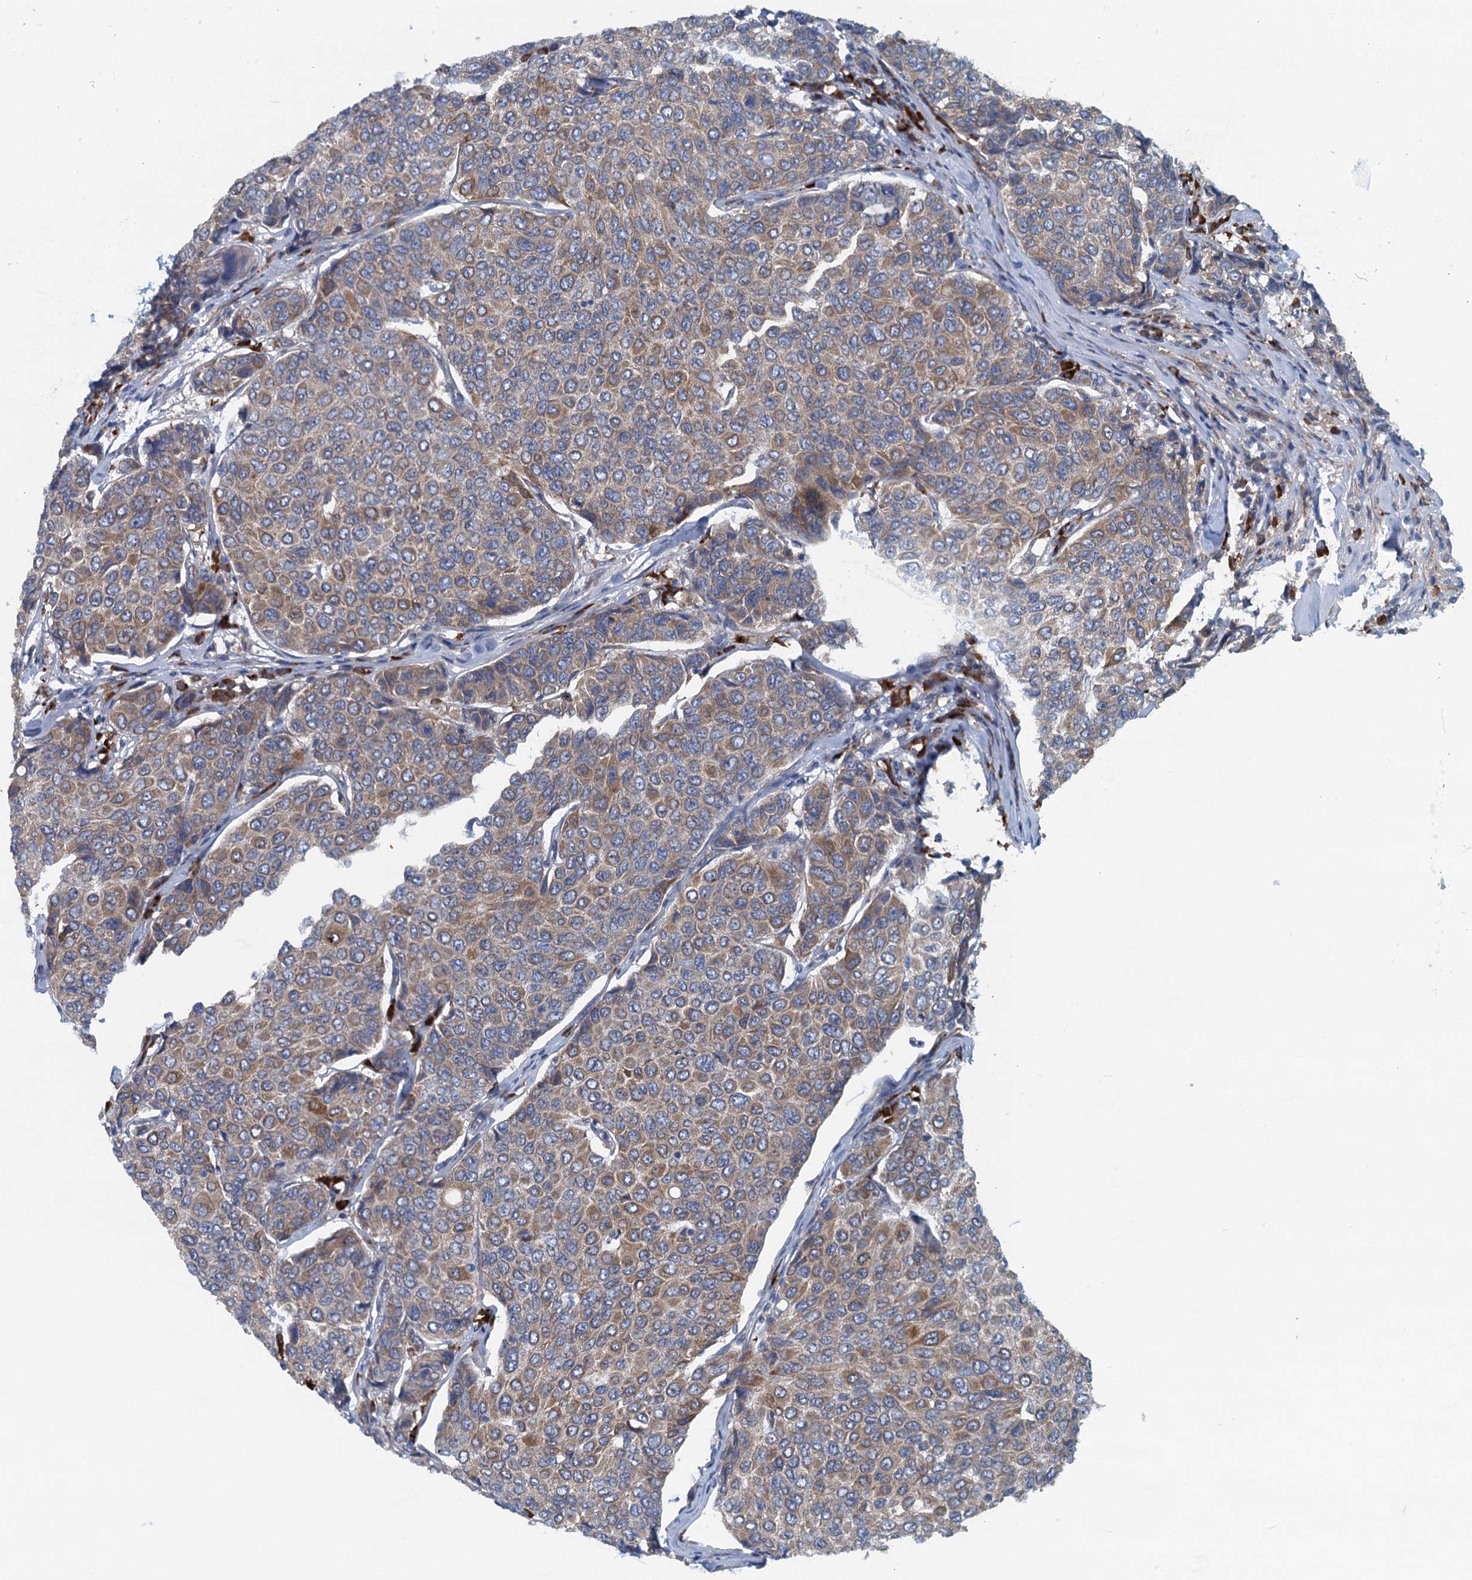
{"staining": {"intensity": "moderate", "quantity": ">75%", "location": "cytoplasmic/membranous"}, "tissue": "breast cancer", "cell_type": "Tumor cells", "image_type": "cancer", "snomed": [{"axis": "morphology", "description": "Duct carcinoma"}, {"axis": "topography", "description": "Breast"}], "caption": "A high-resolution micrograph shows IHC staining of invasive ductal carcinoma (breast), which reveals moderate cytoplasmic/membranous positivity in approximately >75% of tumor cells.", "gene": "MYDGF", "patient": {"sex": "female", "age": 55}}